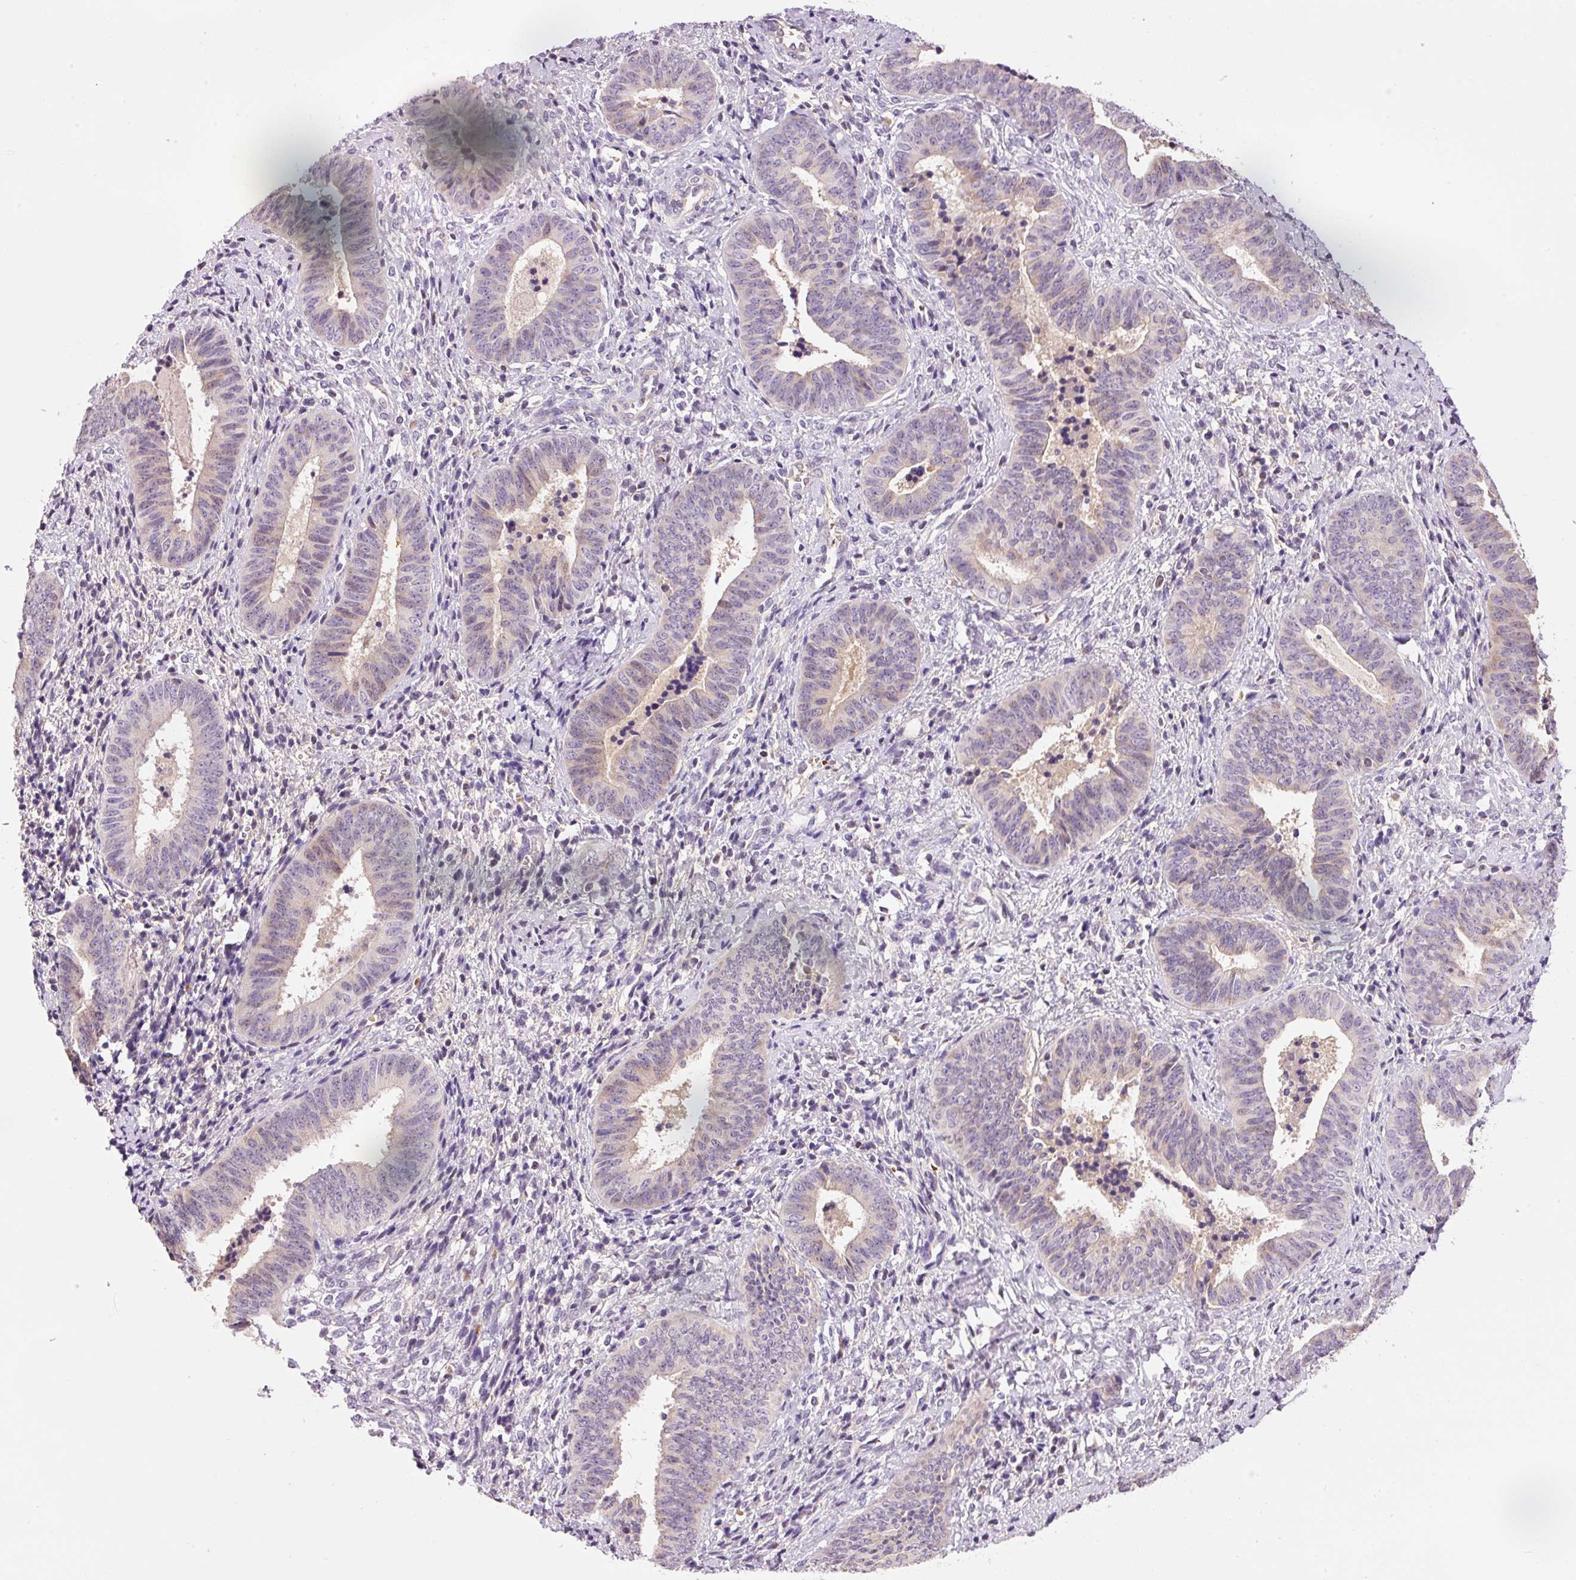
{"staining": {"intensity": "negative", "quantity": "none", "location": "none"}, "tissue": "cervical cancer", "cell_type": "Tumor cells", "image_type": "cancer", "snomed": [{"axis": "morphology", "description": "Squamous cell carcinoma, NOS"}, {"axis": "topography", "description": "Cervix"}], "caption": "Immunohistochemistry (IHC) of human cervical cancer demonstrates no staining in tumor cells. (IHC, brightfield microscopy, high magnification).", "gene": "CMTM8", "patient": {"sex": "female", "age": 59}}